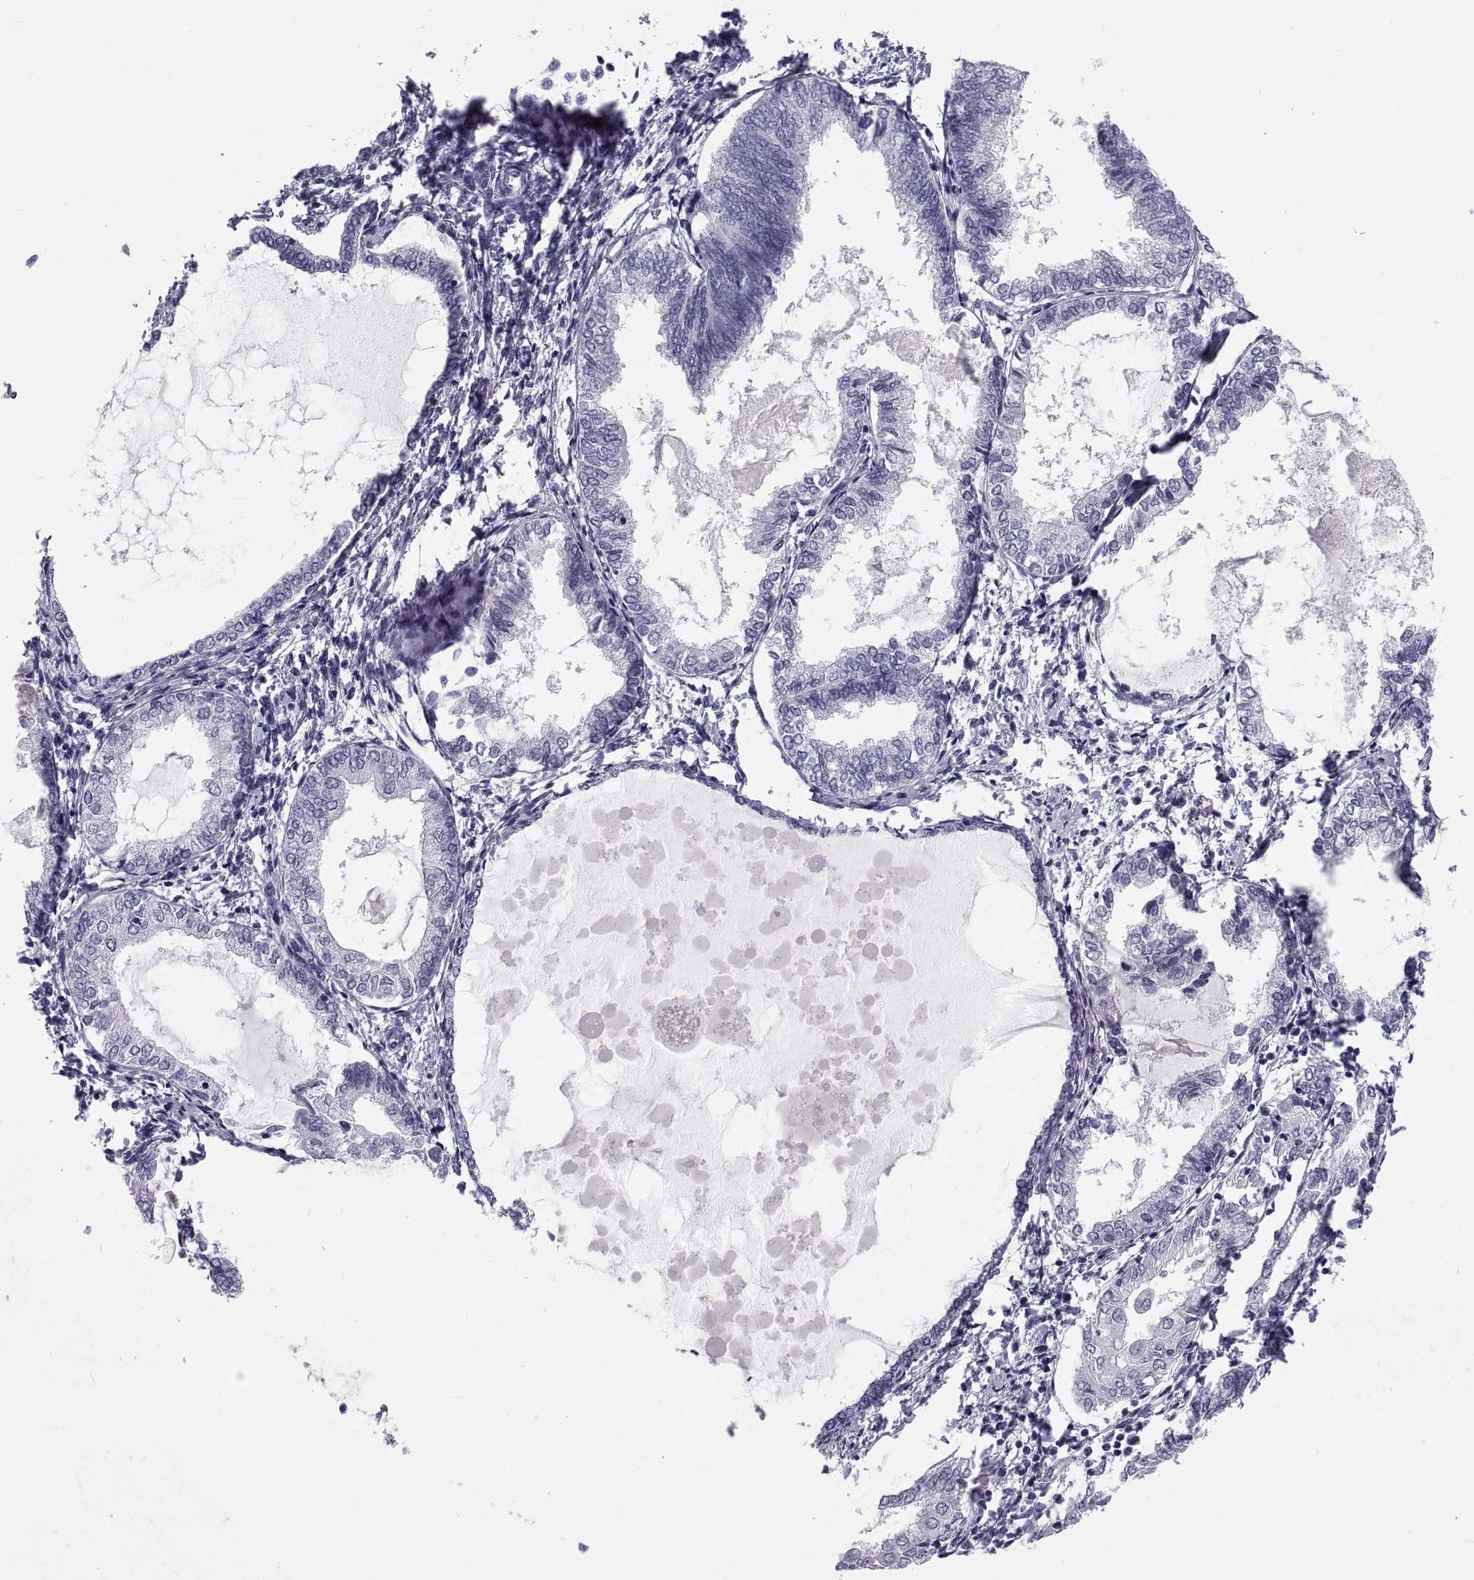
{"staining": {"intensity": "negative", "quantity": "none", "location": "none"}, "tissue": "endometrial cancer", "cell_type": "Tumor cells", "image_type": "cancer", "snomed": [{"axis": "morphology", "description": "Adenocarcinoma, NOS"}, {"axis": "topography", "description": "Endometrium"}], "caption": "Protein analysis of endometrial cancer displays no significant positivity in tumor cells.", "gene": "DEFB129", "patient": {"sex": "female", "age": 68}}